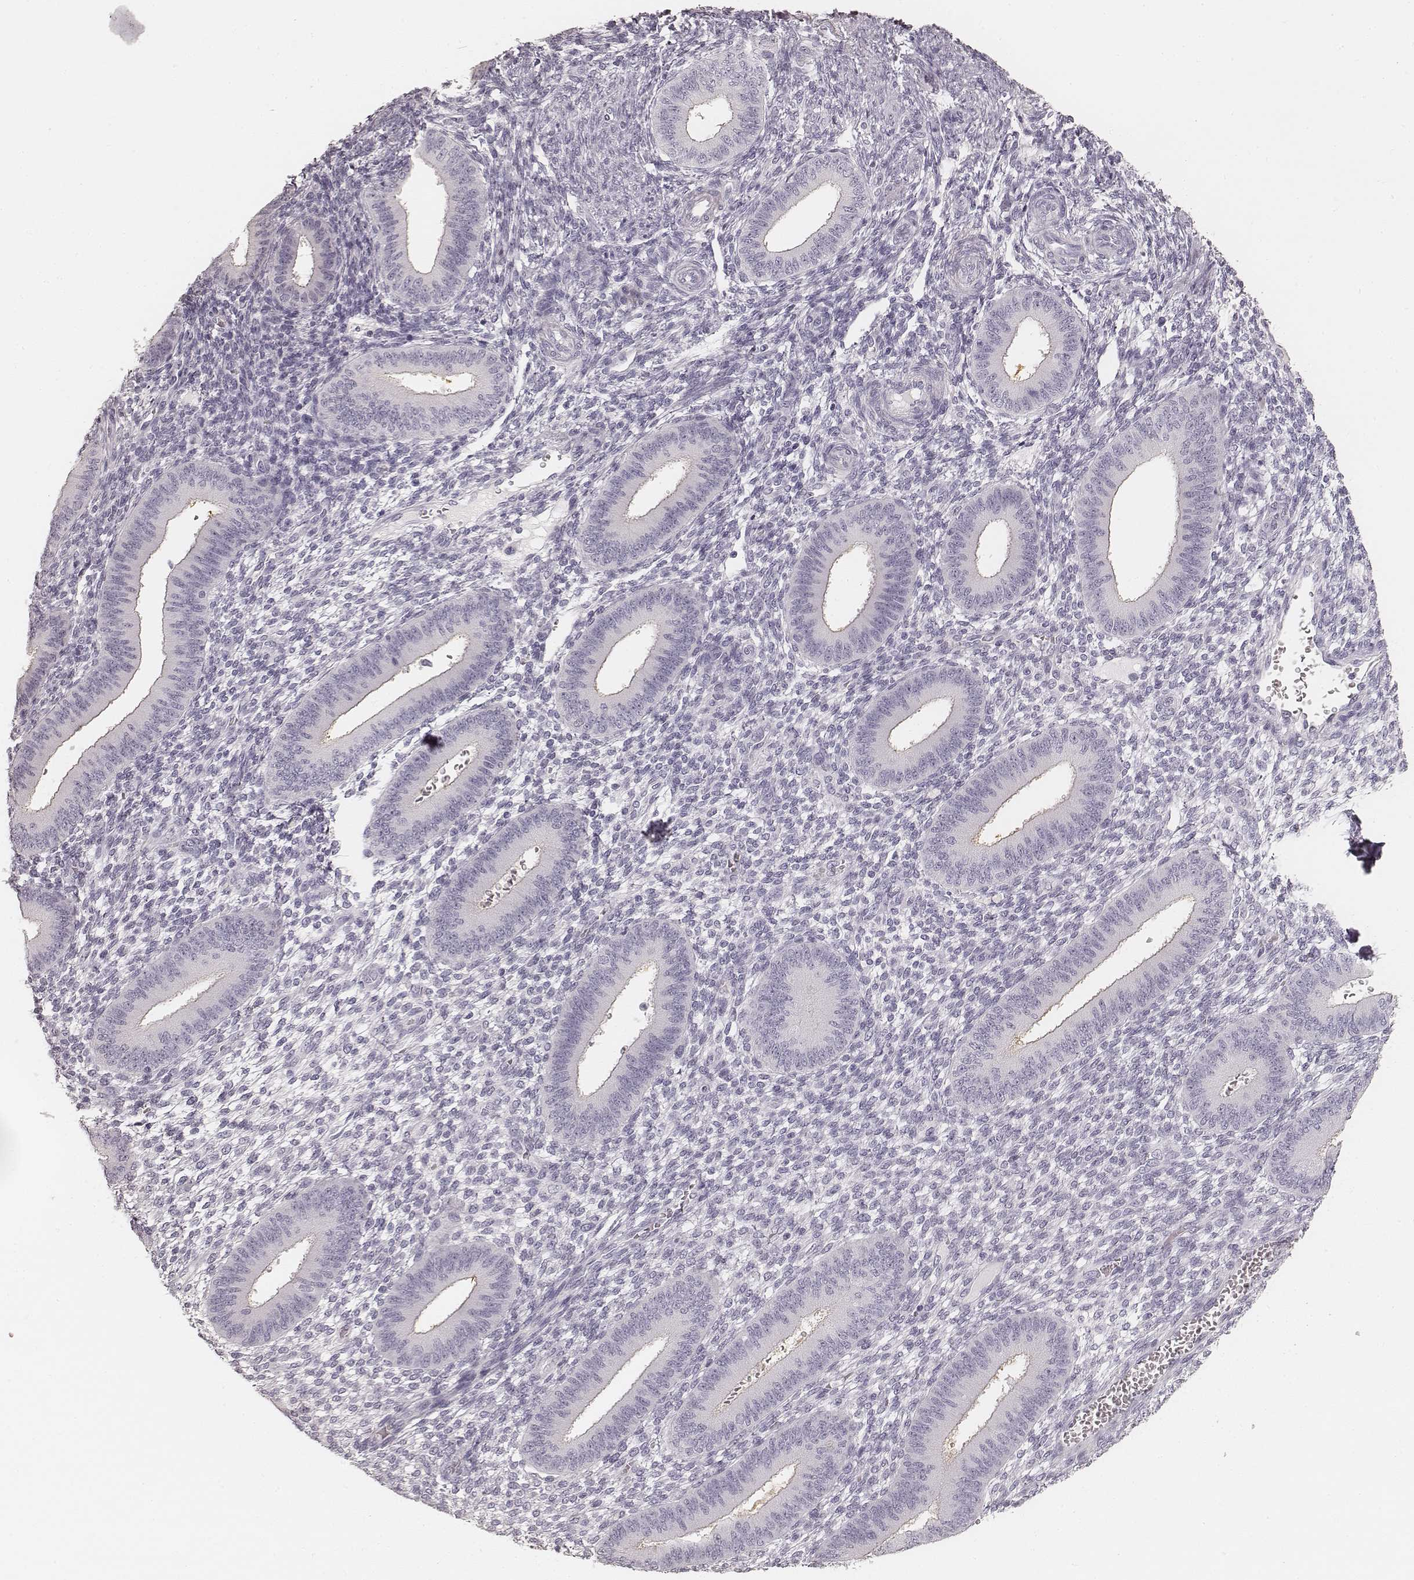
{"staining": {"intensity": "negative", "quantity": "none", "location": "none"}, "tissue": "endometrium", "cell_type": "Cells in endometrial stroma", "image_type": "normal", "snomed": [{"axis": "morphology", "description": "Normal tissue, NOS"}, {"axis": "topography", "description": "Endometrium"}], "caption": "A high-resolution micrograph shows IHC staining of normal endometrium, which demonstrates no significant expression in cells in endometrial stroma.", "gene": "HNF4G", "patient": {"sex": "female", "age": 39}}